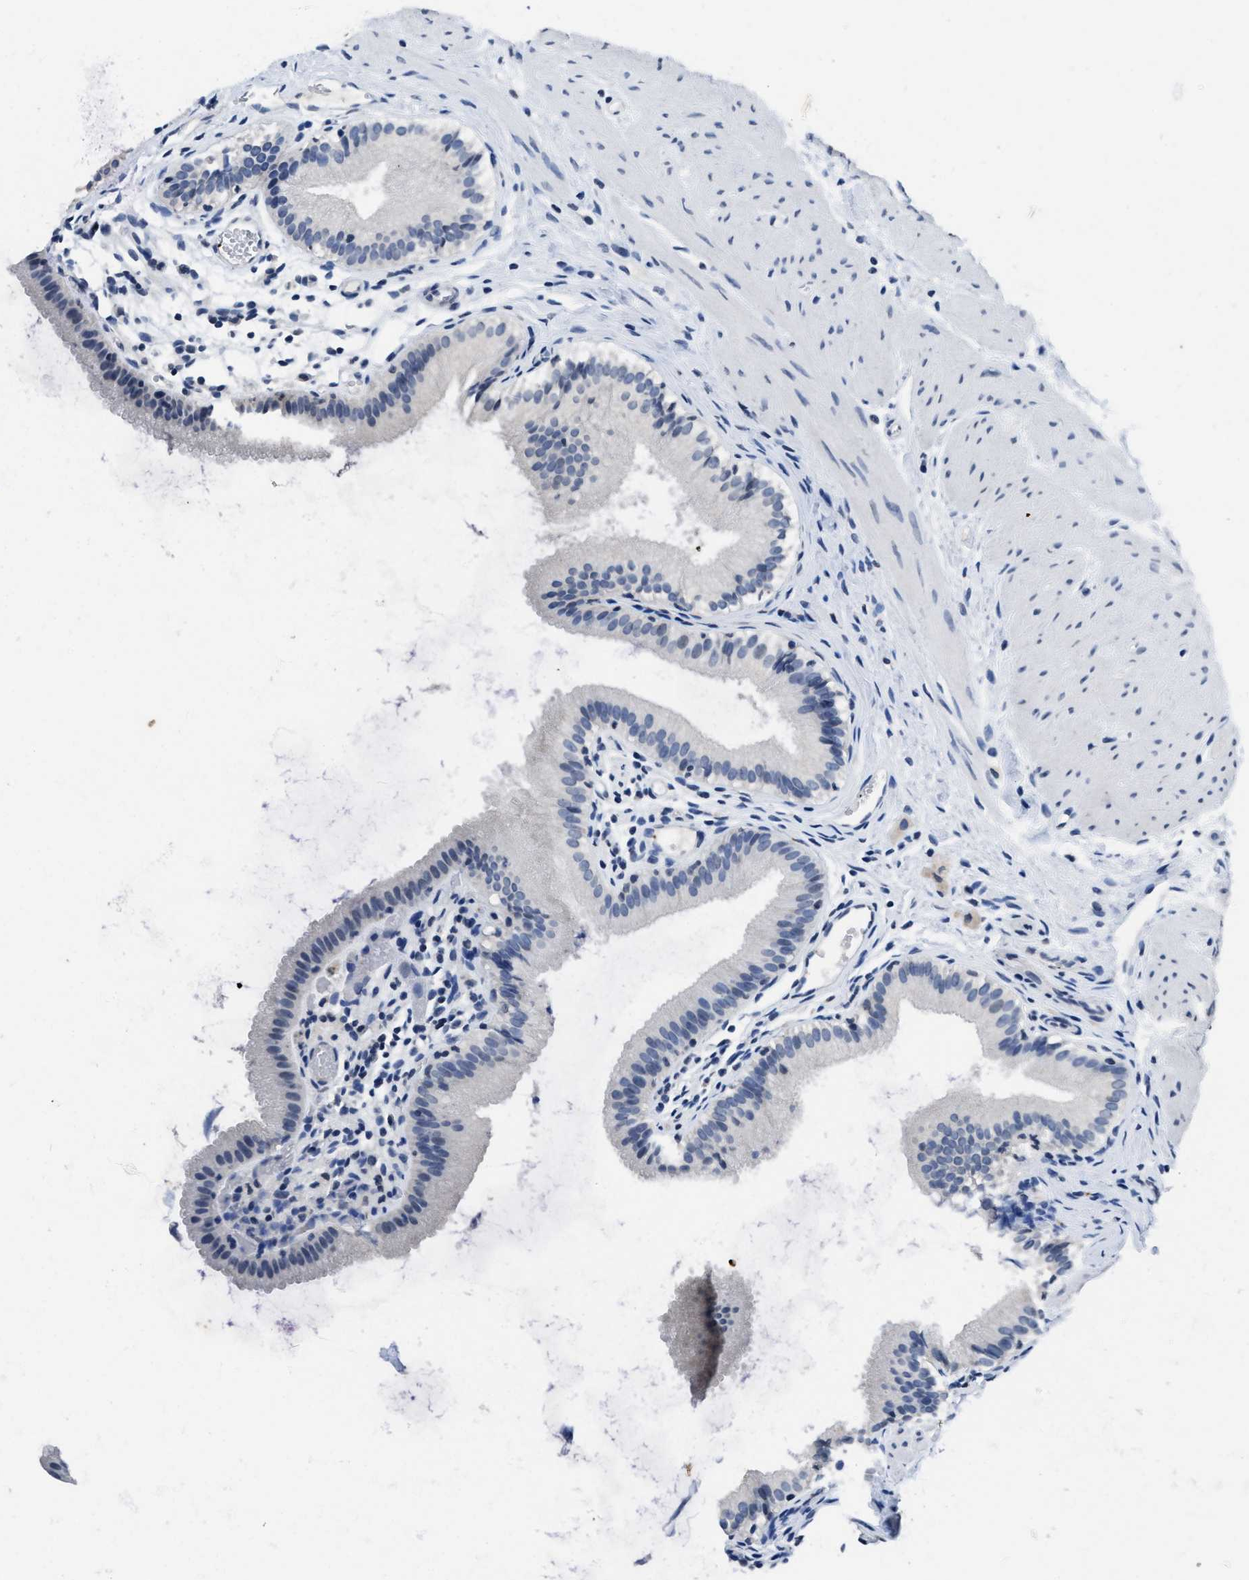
{"staining": {"intensity": "negative", "quantity": "none", "location": "none"}, "tissue": "gallbladder", "cell_type": "Glandular cells", "image_type": "normal", "snomed": [{"axis": "morphology", "description": "Normal tissue, NOS"}, {"axis": "topography", "description": "Gallbladder"}], "caption": "IHC photomicrograph of unremarkable gallbladder stained for a protein (brown), which reveals no positivity in glandular cells. Nuclei are stained in blue.", "gene": "ITGA2B", "patient": {"sex": "female", "age": 26}}